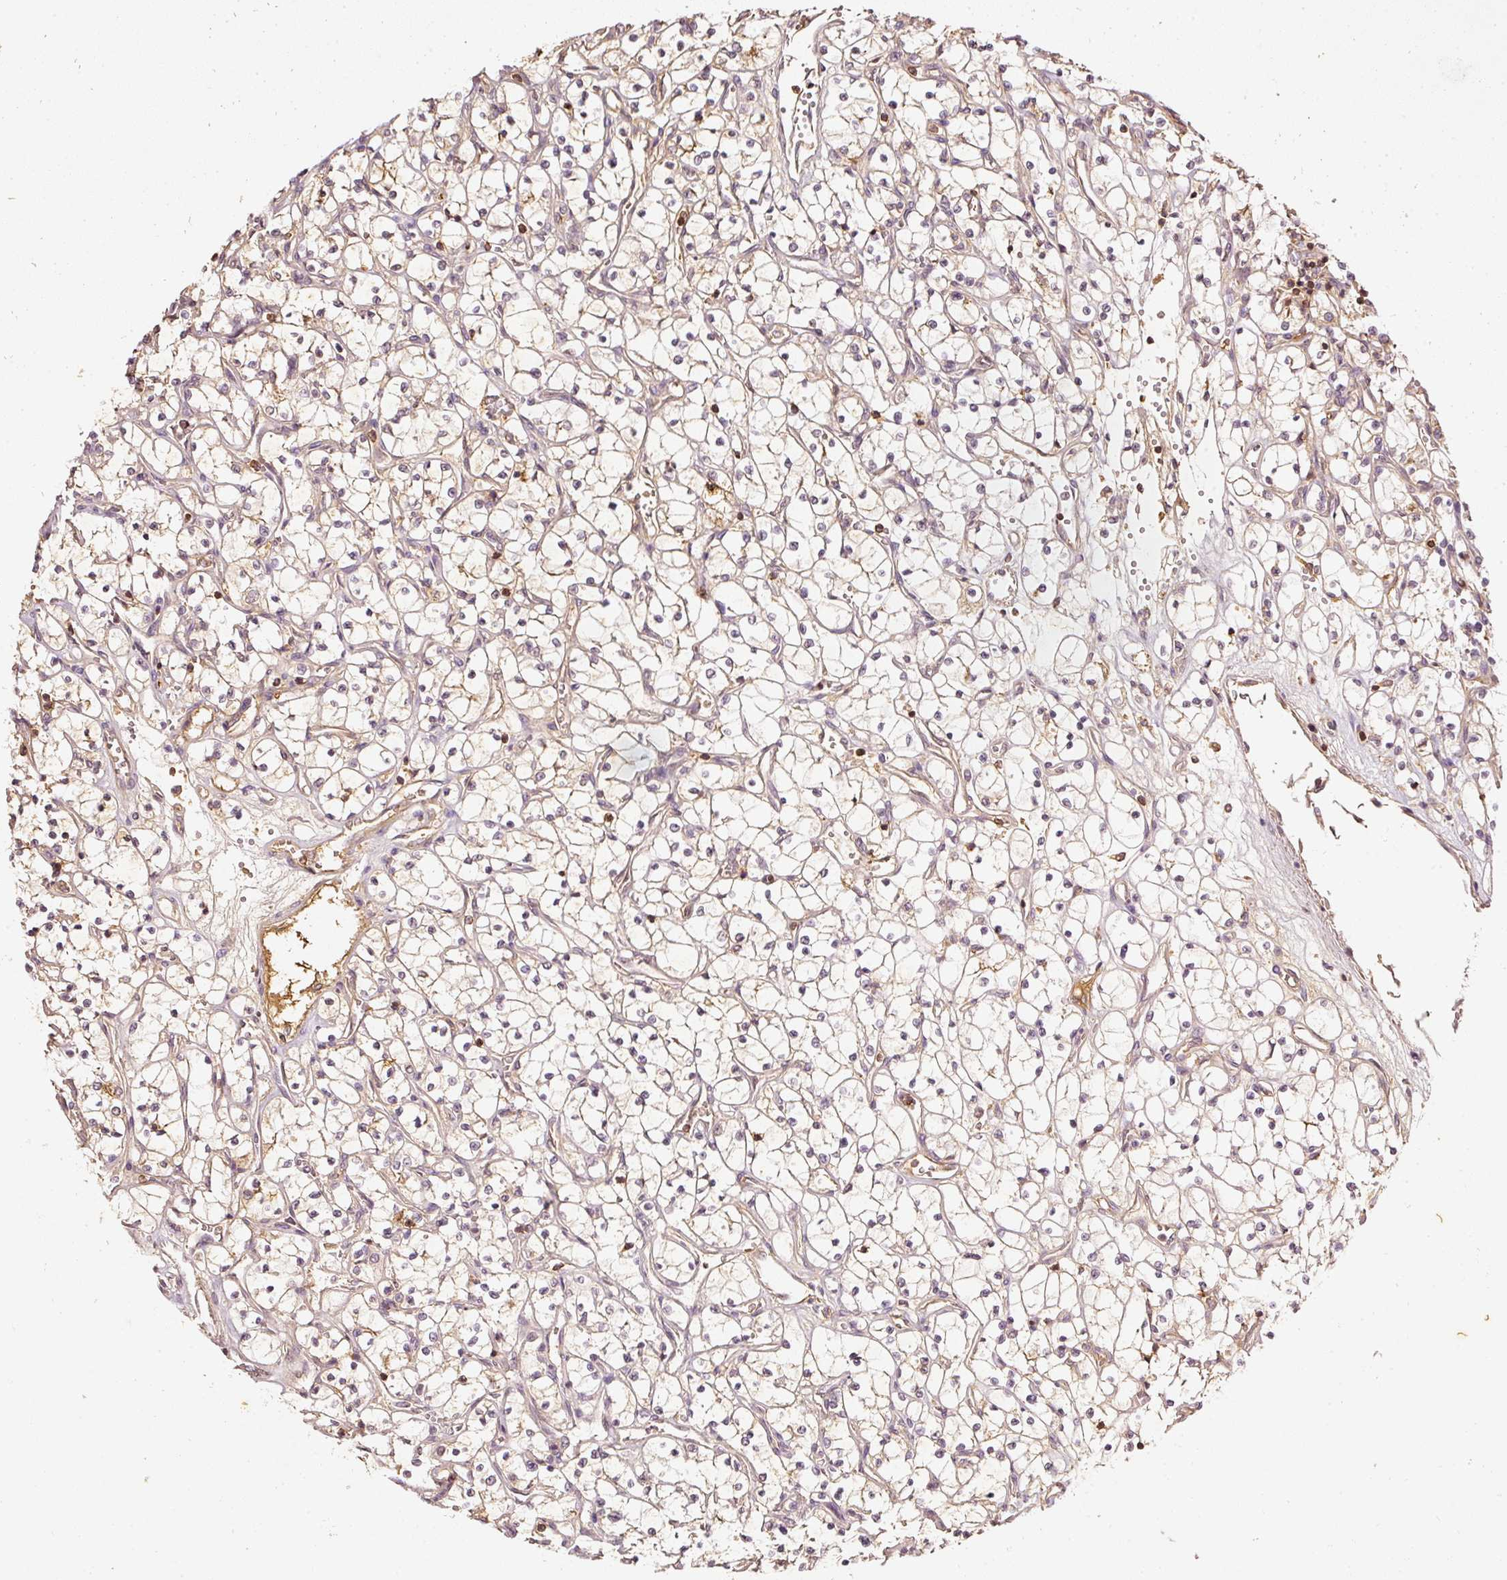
{"staining": {"intensity": "moderate", "quantity": ">75%", "location": "cytoplasmic/membranous"}, "tissue": "renal cancer", "cell_type": "Tumor cells", "image_type": "cancer", "snomed": [{"axis": "morphology", "description": "Adenocarcinoma, NOS"}, {"axis": "topography", "description": "Kidney"}], "caption": "Protein expression analysis of renal cancer shows moderate cytoplasmic/membranous positivity in approximately >75% of tumor cells.", "gene": "EVL", "patient": {"sex": "female", "age": 69}}